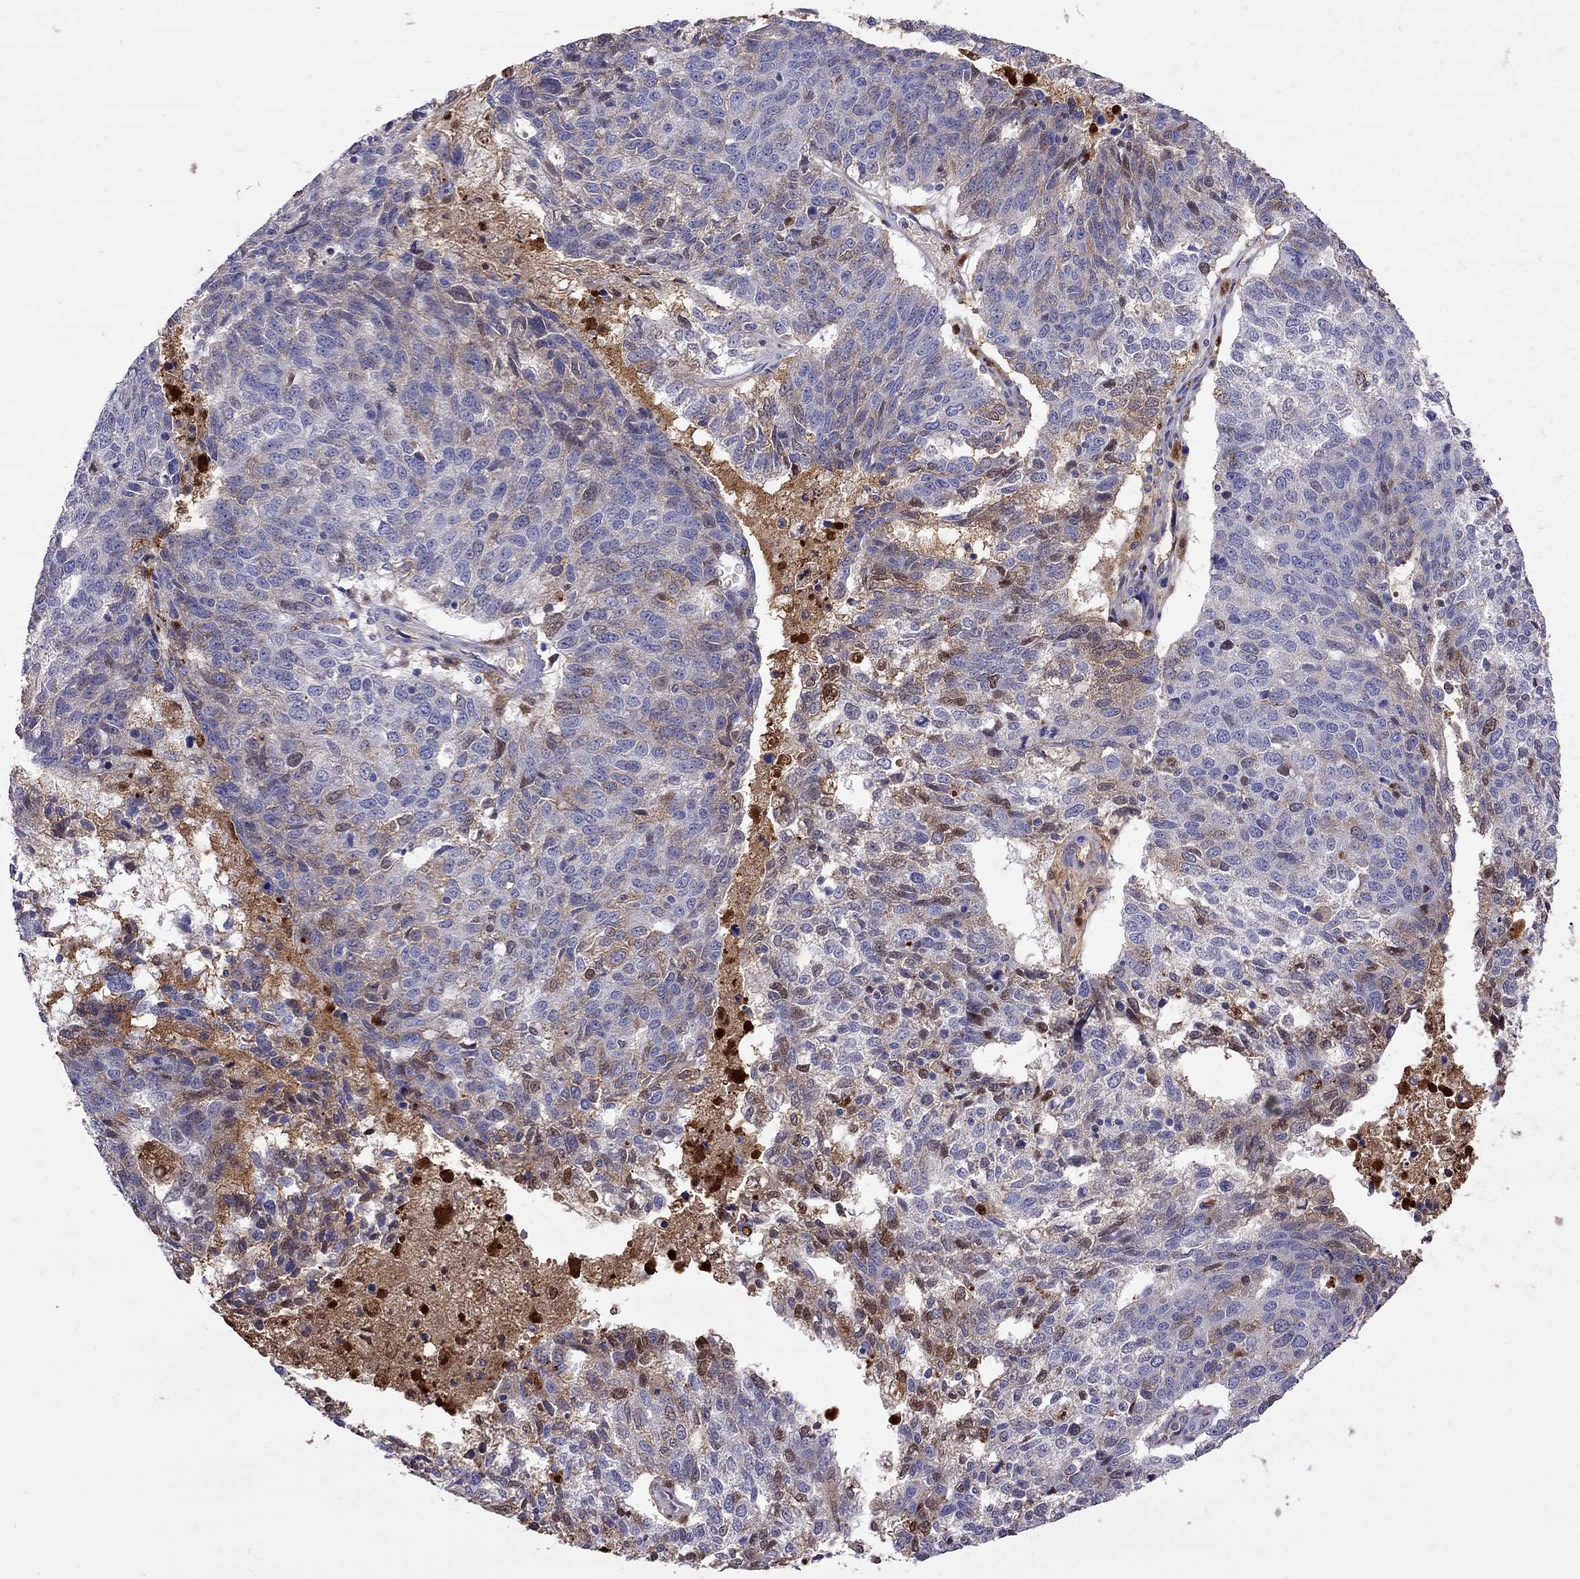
{"staining": {"intensity": "negative", "quantity": "none", "location": "none"}, "tissue": "ovarian cancer", "cell_type": "Tumor cells", "image_type": "cancer", "snomed": [{"axis": "morphology", "description": "Cystadenocarcinoma, serous, NOS"}, {"axis": "topography", "description": "Ovary"}], "caption": "Tumor cells show no significant protein staining in ovarian cancer (serous cystadenocarcinoma).", "gene": "SERPINA3", "patient": {"sex": "female", "age": 71}}